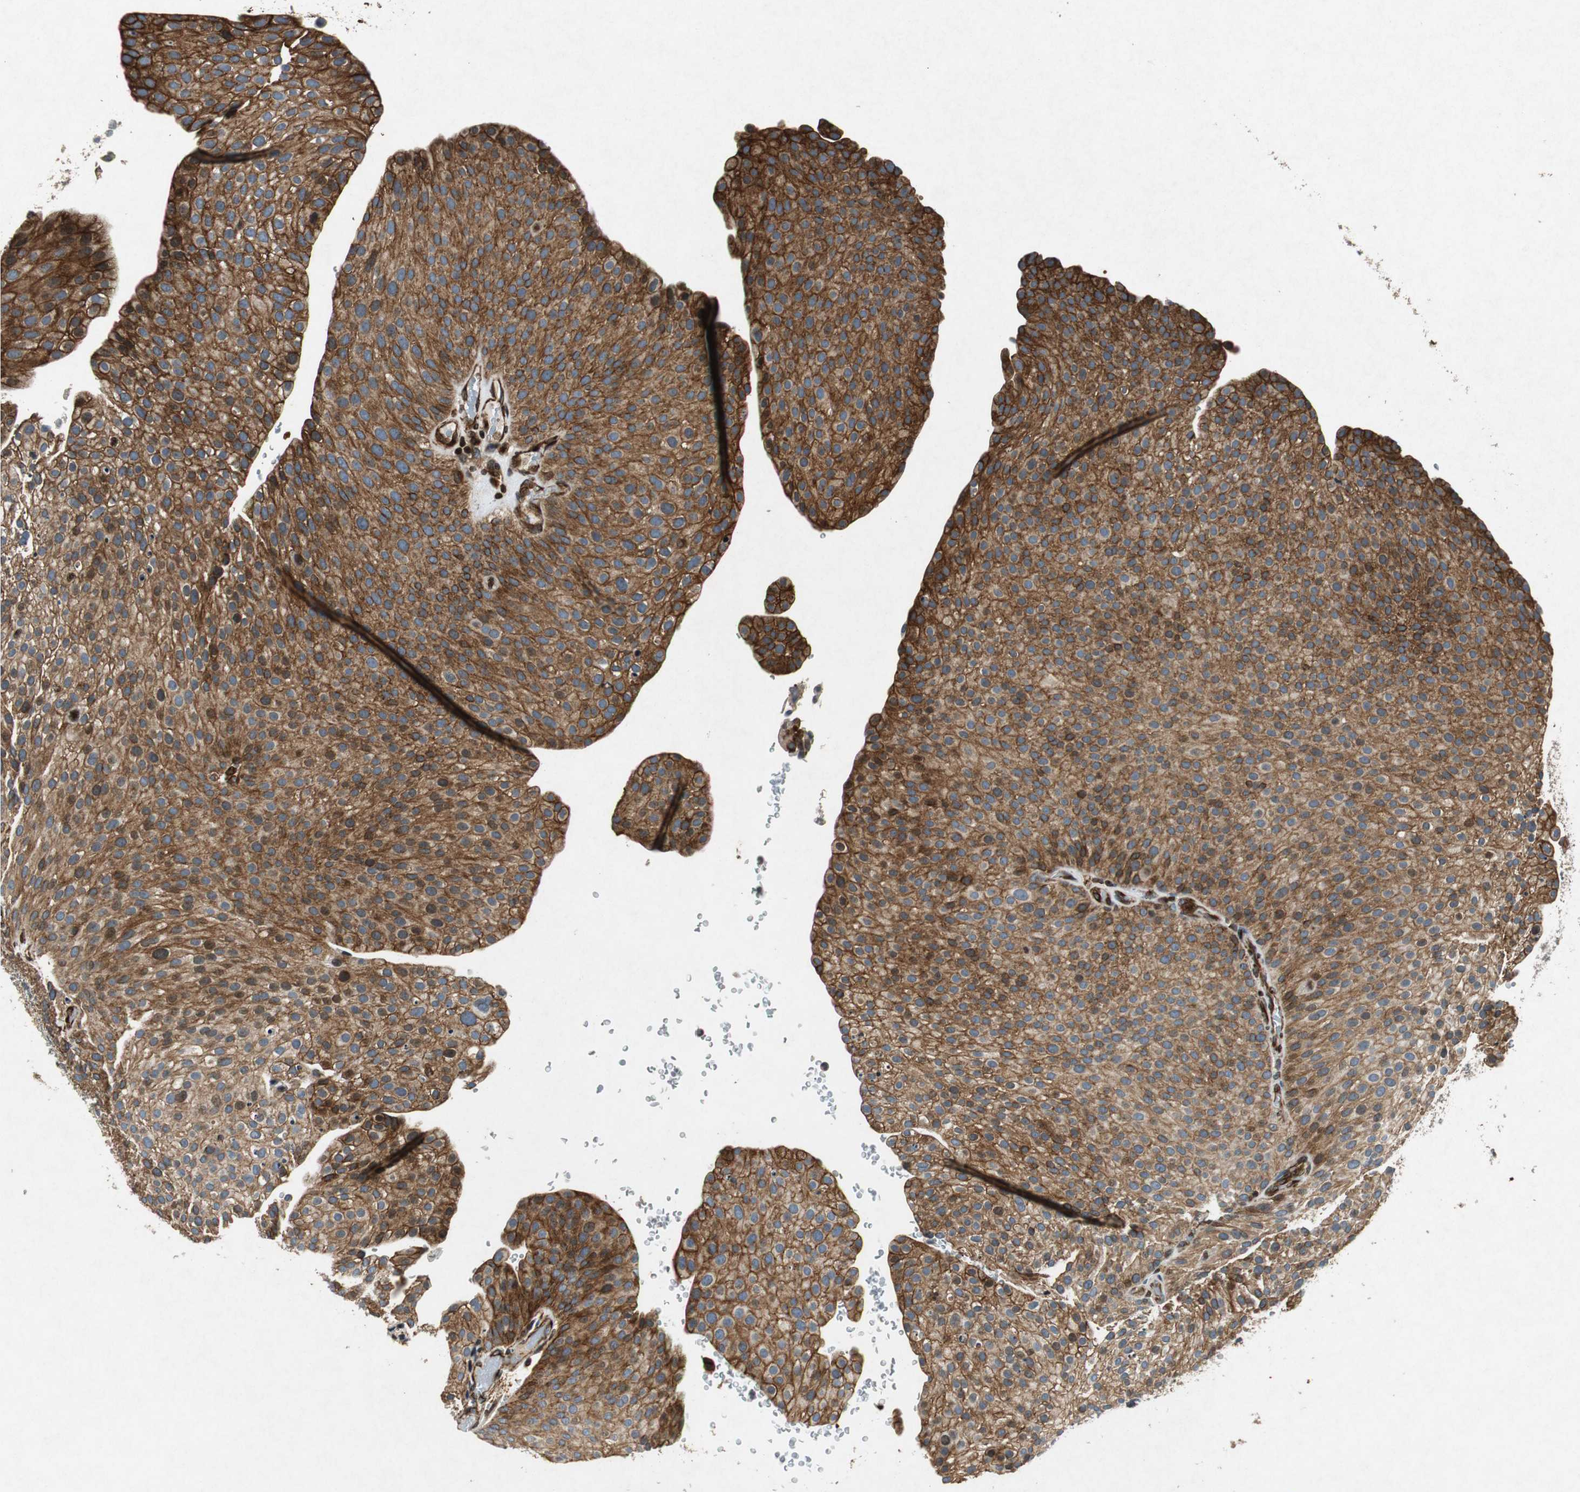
{"staining": {"intensity": "moderate", "quantity": ">75%", "location": "cytoplasmic/membranous"}, "tissue": "urothelial cancer", "cell_type": "Tumor cells", "image_type": "cancer", "snomed": [{"axis": "morphology", "description": "Urothelial carcinoma, Low grade"}, {"axis": "topography", "description": "Smooth muscle"}, {"axis": "topography", "description": "Urinary bladder"}], "caption": "Protein staining shows moderate cytoplasmic/membranous staining in approximately >75% of tumor cells in urothelial cancer. The protein is shown in brown color, while the nuclei are stained blue.", "gene": "TUBA4A", "patient": {"sex": "male", "age": 60}}